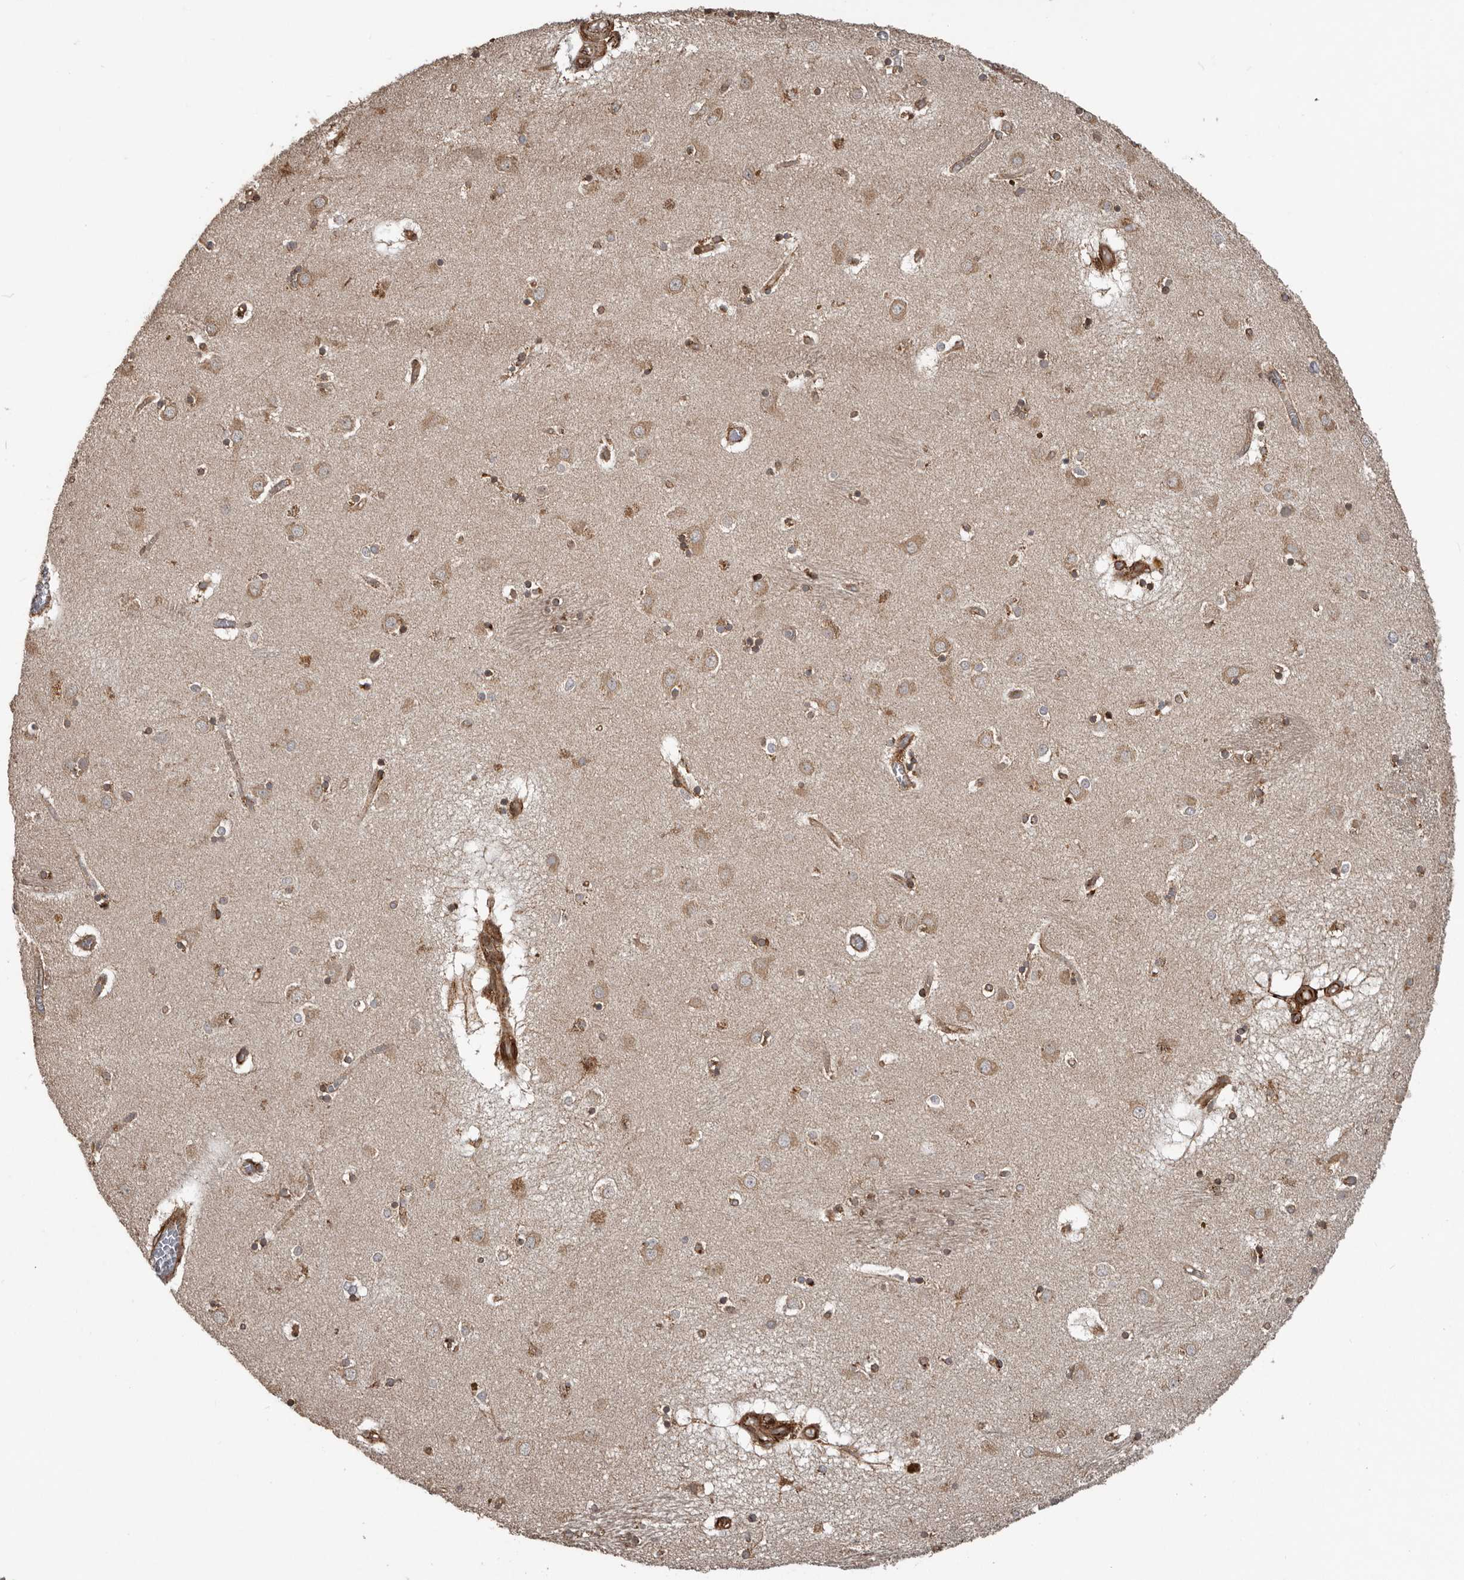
{"staining": {"intensity": "moderate", "quantity": ">75%", "location": "cytoplasmic/membranous"}, "tissue": "caudate", "cell_type": "Glial cells", "image_type": "normal", "snomed": [{"axis": "morphology", "description": "Normal tissue, NOS"}, {"axis": "topography", "description": "Lateral ventricle wall"}], "caption": "Immunohistochemical staining of unremarkable caudate shows >75% levels of moderate cytoplasmic/membranous protein expression in approximately >75% of glial cells. Nuclei are stained in blue.", "gene": "CEP350", "patient": {"sex": "male", "age": 70}}